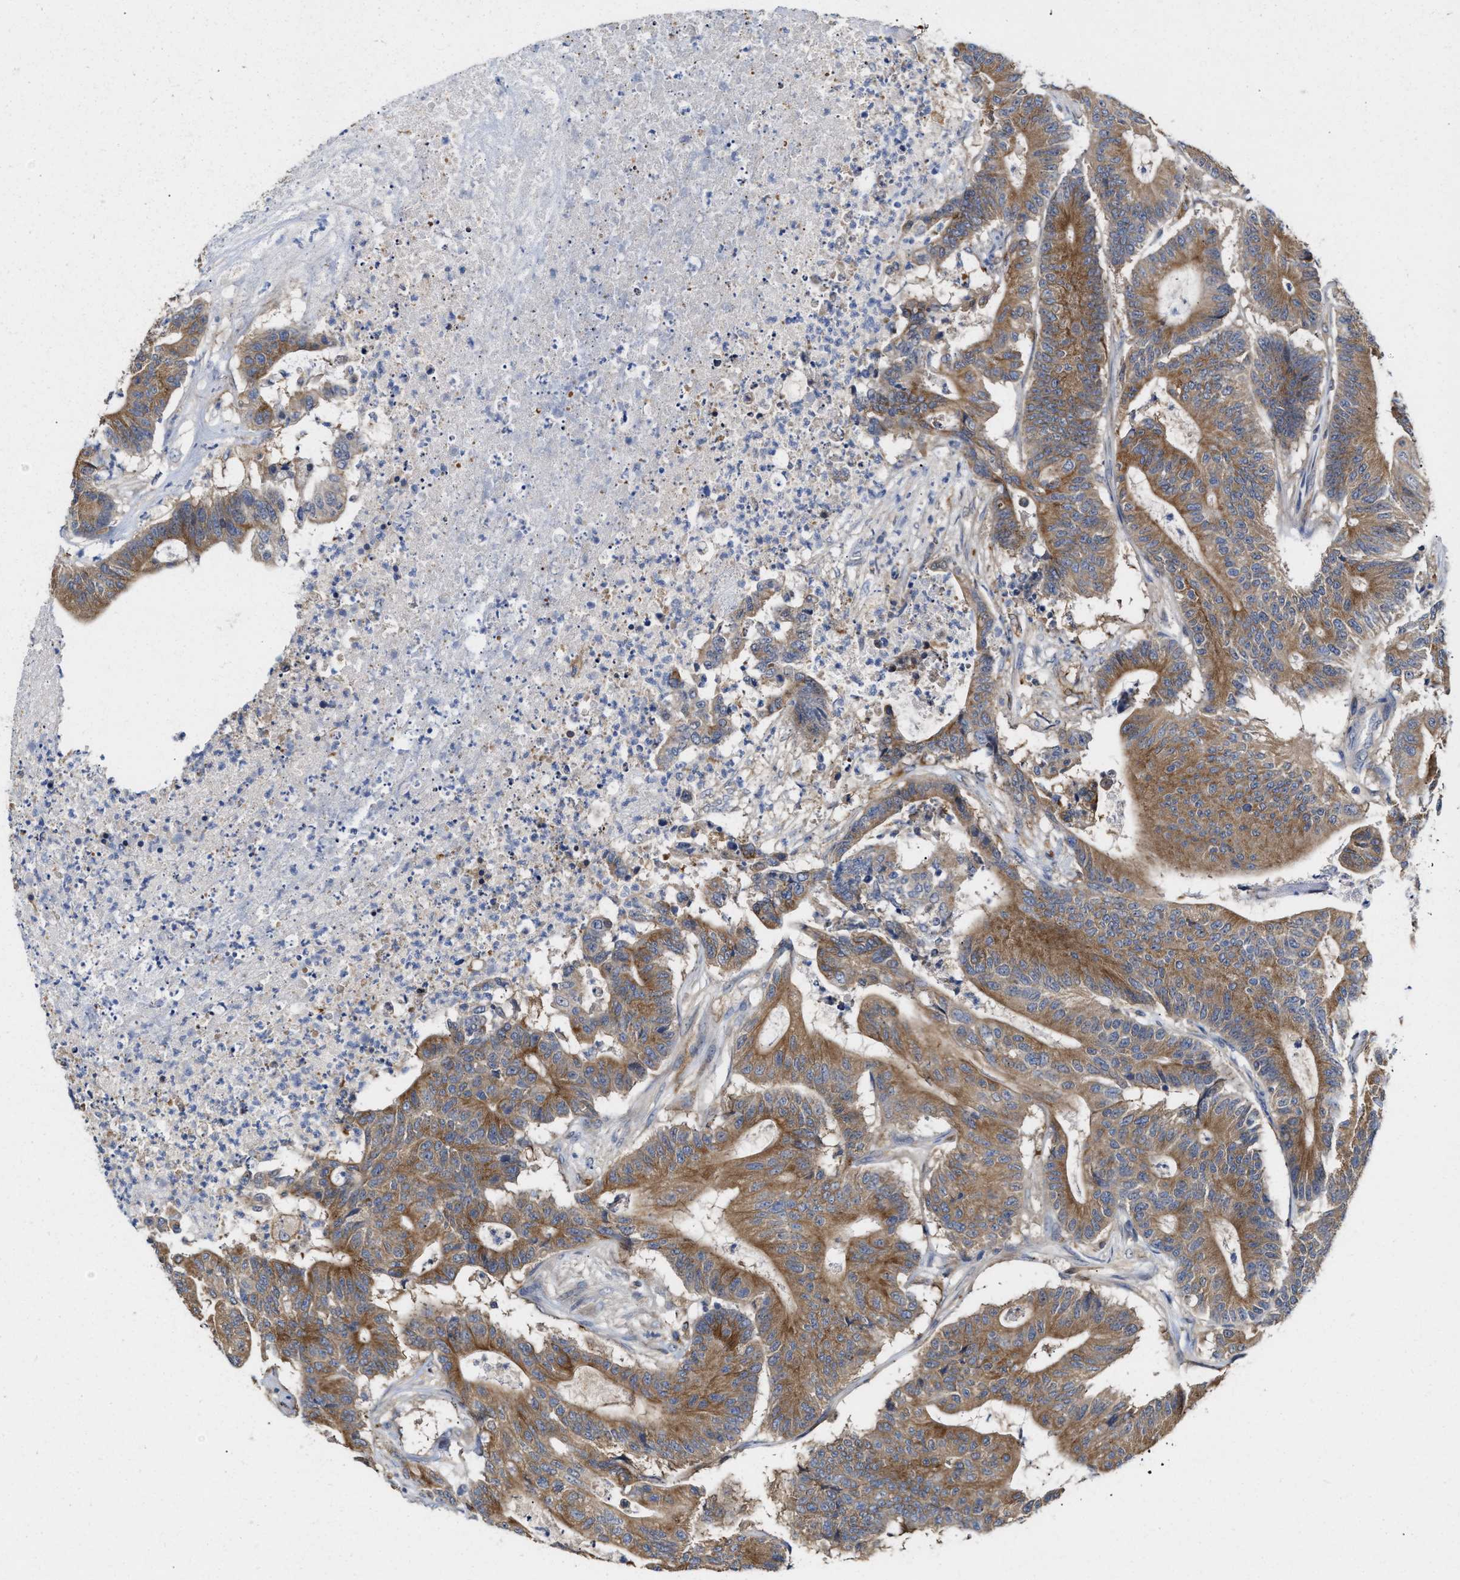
{"staining": {"intensity": "moderate", "quantity": ">75%", "location": "cytoplasmic/membranous"}, "tissue": "colorectal cancer", "cell_type": "Tumor cells", "image_type": "cancer", "snomed": [{"axis": "morphology", "description": "Adenocarcinoma, NOS"}, {"axis": "topography", "description": "Colon"}], "caption": "Colorectal cancer was stained to show a protein in brown. There is medium levels of moderate cytoplasmic/membranous expression in approximately >75% of tumor cells.", "gene": "BBLN", "patient": {"sex": "female", "age": 84}}